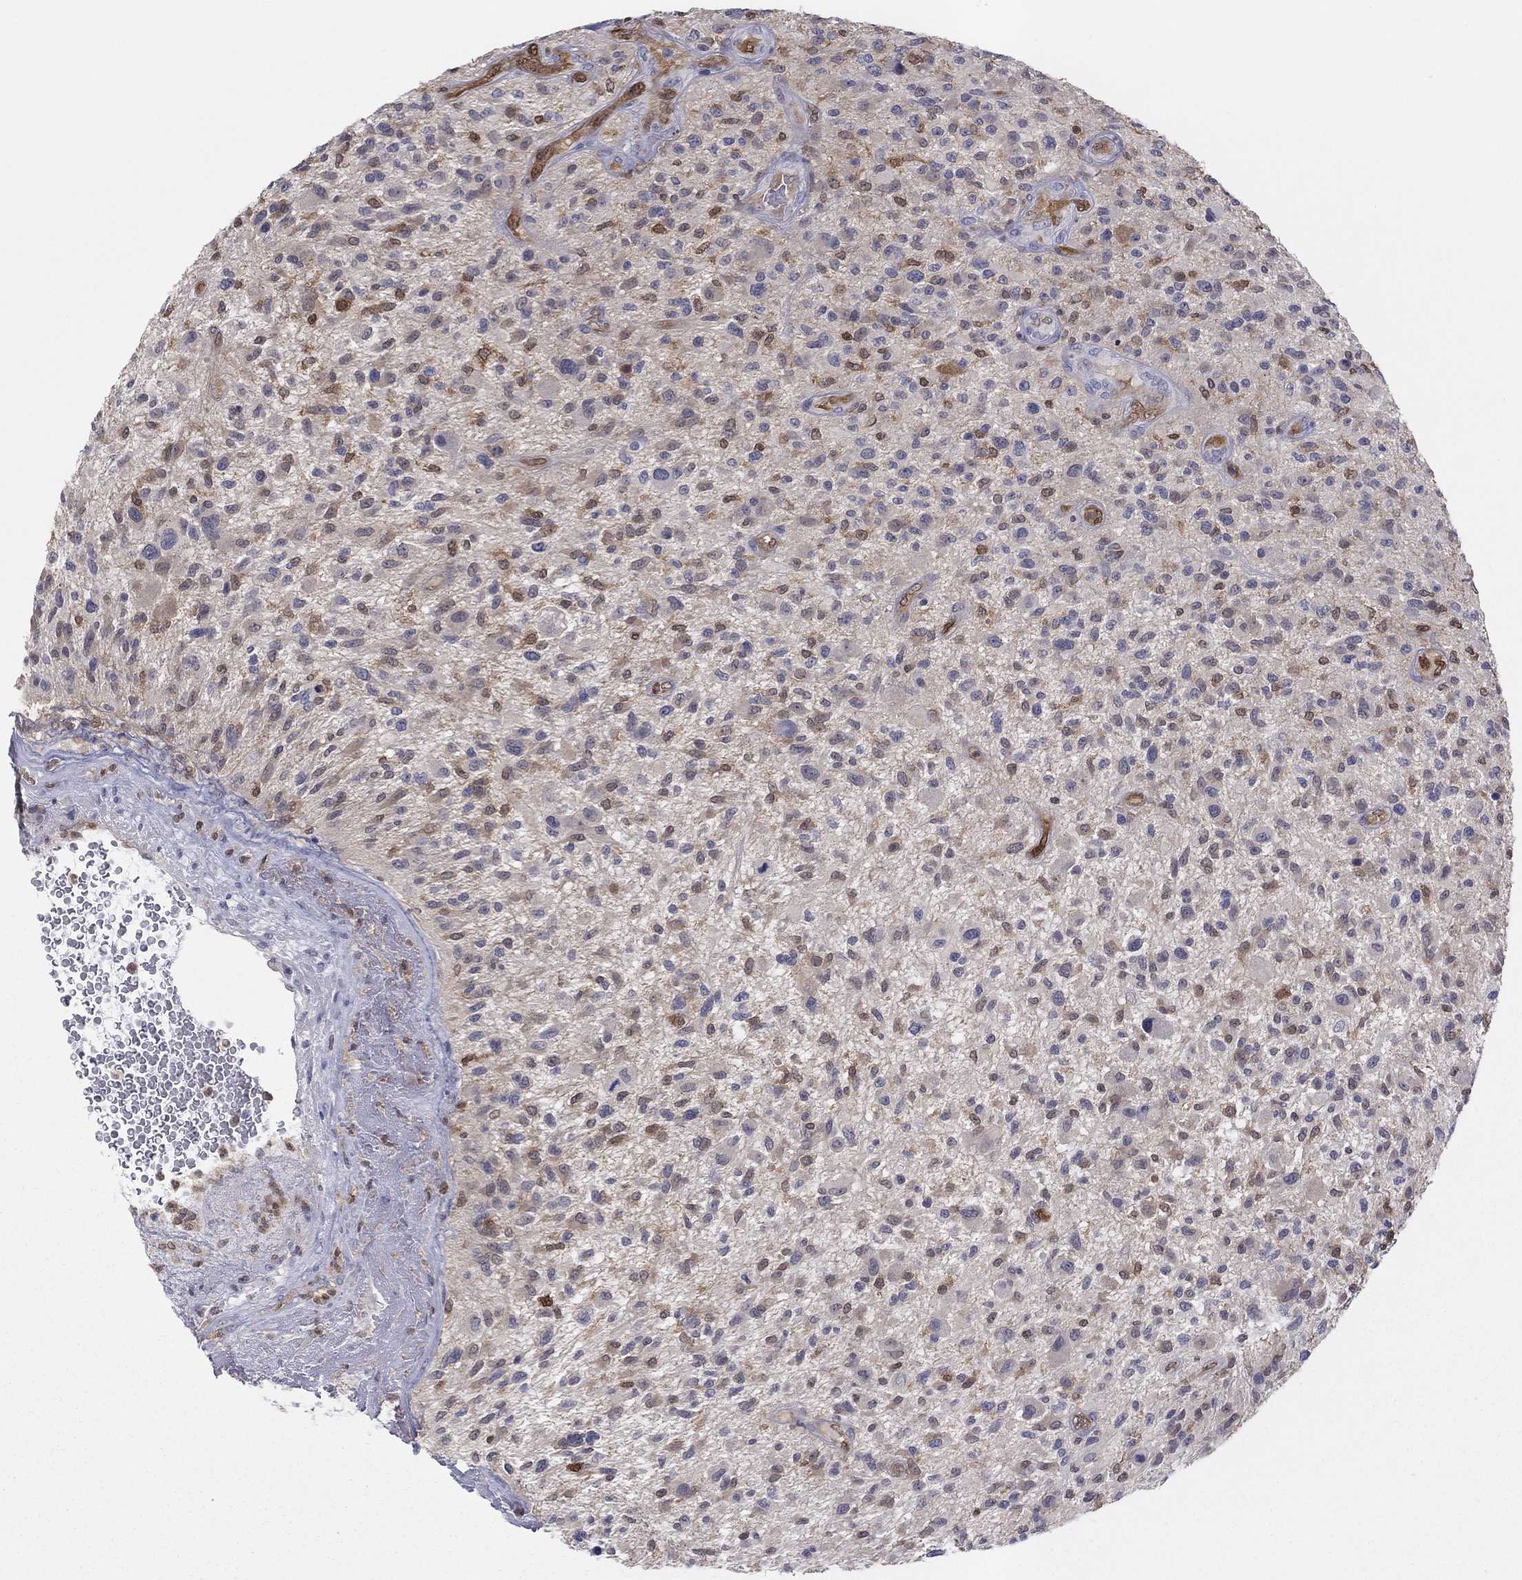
{"staining": {"intensity": "strong", "quantity": "<25%", "location": "cytoplasmic/membranous"}, "tissue": "glioma", "cell_type": "Tumor cells", "image_type": "cancer", "snomed": [{"axis": "morphology", "description": "Glioma, malignant, High grade"}, {"axis": "topography", "description": "Brain"}], "caption": "An image of human glioma stained for a protein exhibits strong cytoplasmic/membranous brown staining in tumor cells.", "gene": "PDXK", "patient": {"sex": "male", "age": 47}}